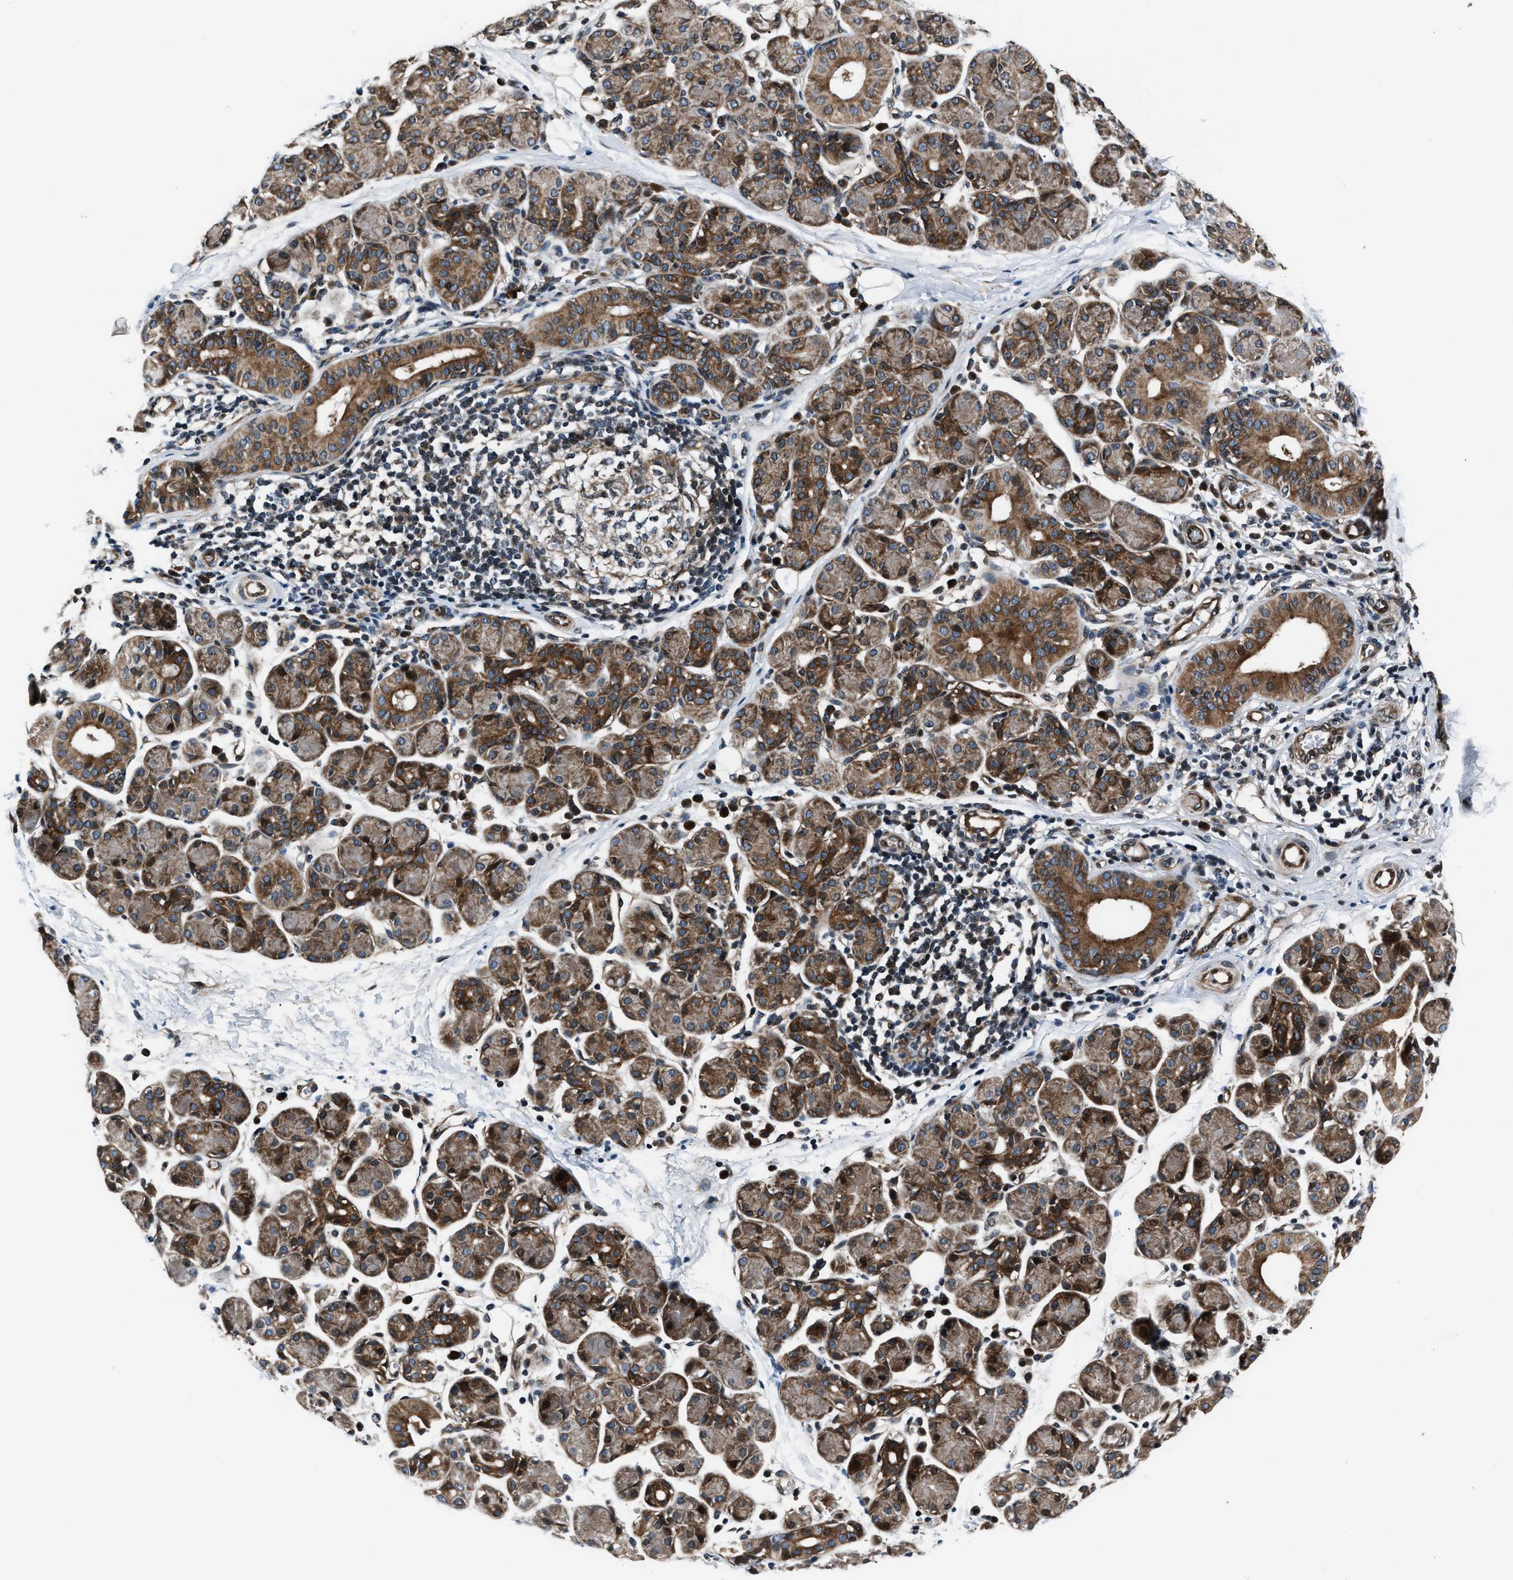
{"staining": {"intensity": "moderate", "quantity": ">75%", "location": "cytoplasmic/membranous"}, "tissue": "salivary gland", "cell_type": "Glandular cells", "image_type": "normal", "snomed": [{"axis": "morphology", "description": "Normal tissue, NOS"}, {"axis": "morphology", "description": "Inflammation, NOS"}, {"axis": "topography", "description": "Lymph node"}, {"axis": "topography", "description": "Salivary gland"}], "caption": "Approximately >75% of glandular cells in normal salivary gland exhibit moderate cytoplasmic/membranous protein staining as visualized by brown immunohistochemical staining.", "gene": "DYNC2I1", "patient": {"sex": "male", "age": 3}}